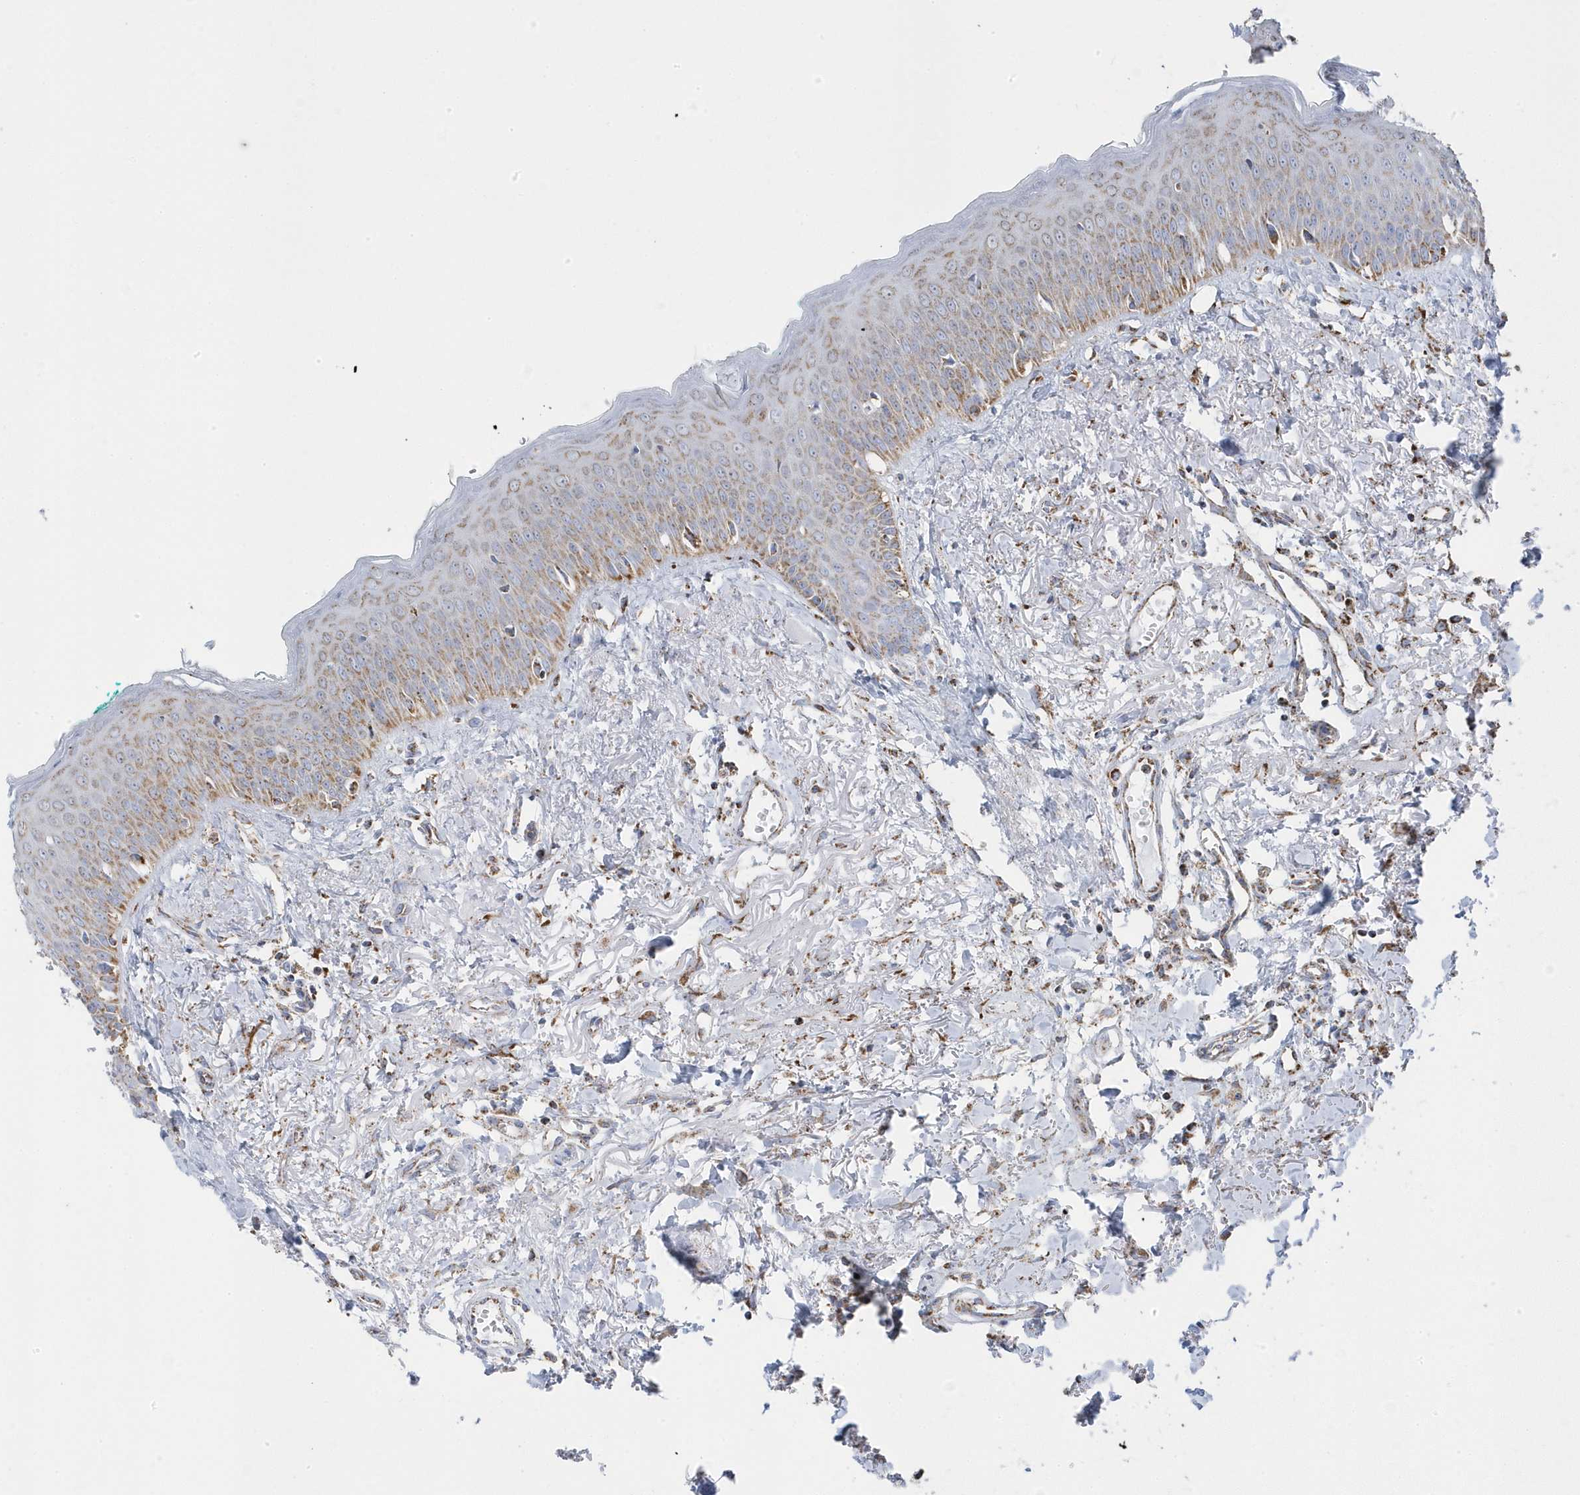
{"staining": {"intensity": "moderate", "quantity": "<25%", "location": "cytoplasmic/membranous"}, "tissue": "oral mucosa", "cell_type": "Squamous epithelial cells", "image_type": "normal", "snomed": [{"axis": "morphology", "description": "Normal tissue, NOS"}, {"axis": "topography", "description": "Oral tissue"}], "caption": "DAB (3,3'-diaminobenzidine) immunohistochemical staining of unremarkable human oral mucosa shows moderate cytoplasmic/membranous protein staining in approximately <25% of squamous epithelial cells. The protein of interest is shown in brown color, while the nuclei are stained blue.", "gene": "GTPBP8", "patient": {"sex": "female", "age": 70}}